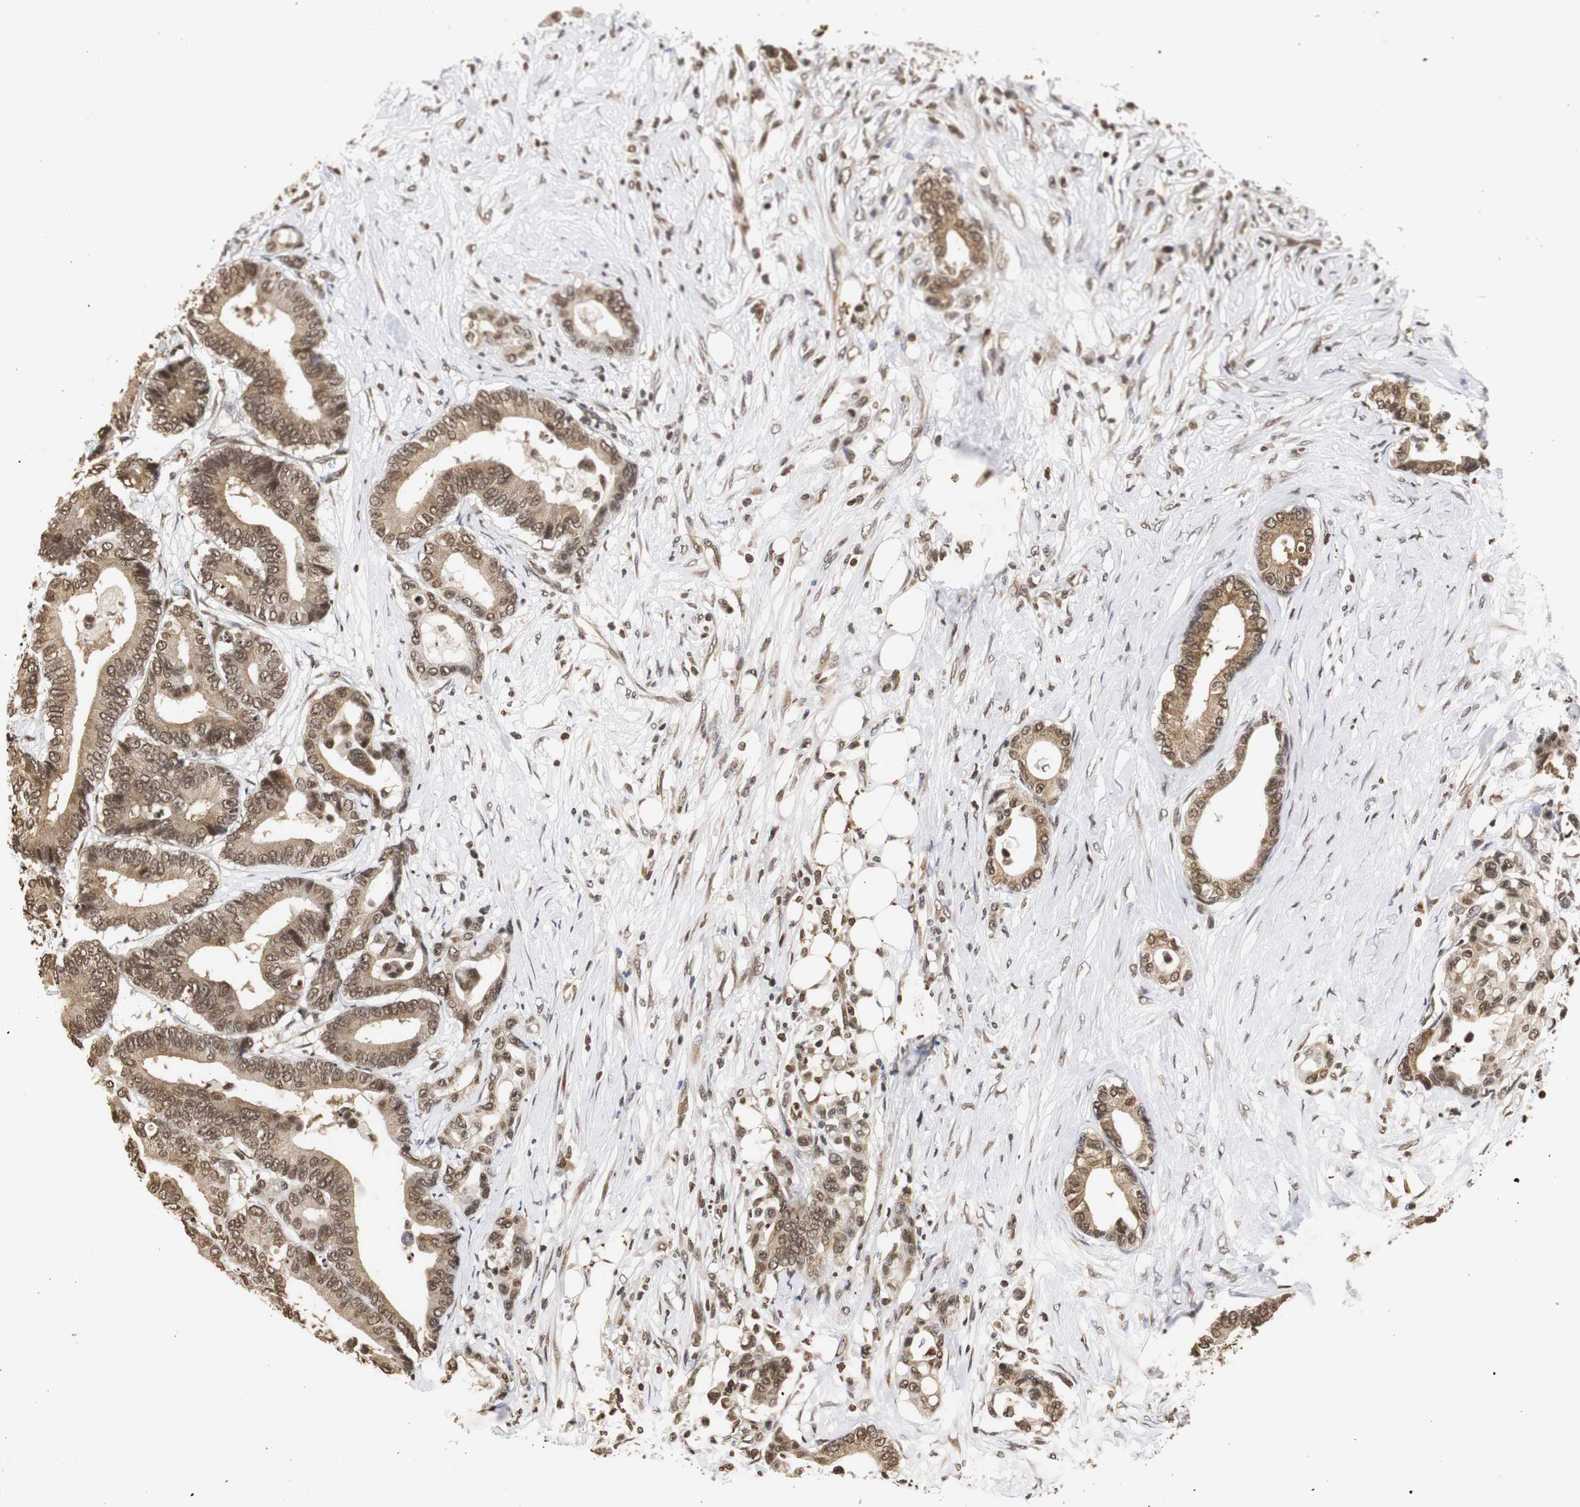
{"staining": {"intensity": "moderate", "quantity": ">75%", "location": "cytoplasmic/membranous,nuclear"}, "tissue": "colorectal cancer", "cell_type": "Tumor cells", "image_type": "cancer", "snomed": [{"axis": "morphology", "description": "Normal tissue, NOS"}, {"axis": "morphology", "description": "Adenocarcinoma, NOS"}, {"axis": "topography", "description": "Colon"}], "caption": "DAB (3,3'-diaminobenzidine) immunohistochemical staining of adenocarcinoma (colorectal) displays moderate cytoplasmic/membranous and nuclear protein positivity in about >75% of tumor cells. (DAB (3,3'-diaminobenzidine) = brown stain, brightfield microscopy at high magnification).", "gene": "ZFC3H1", "patient": {"sex": "male", "age": 82}}